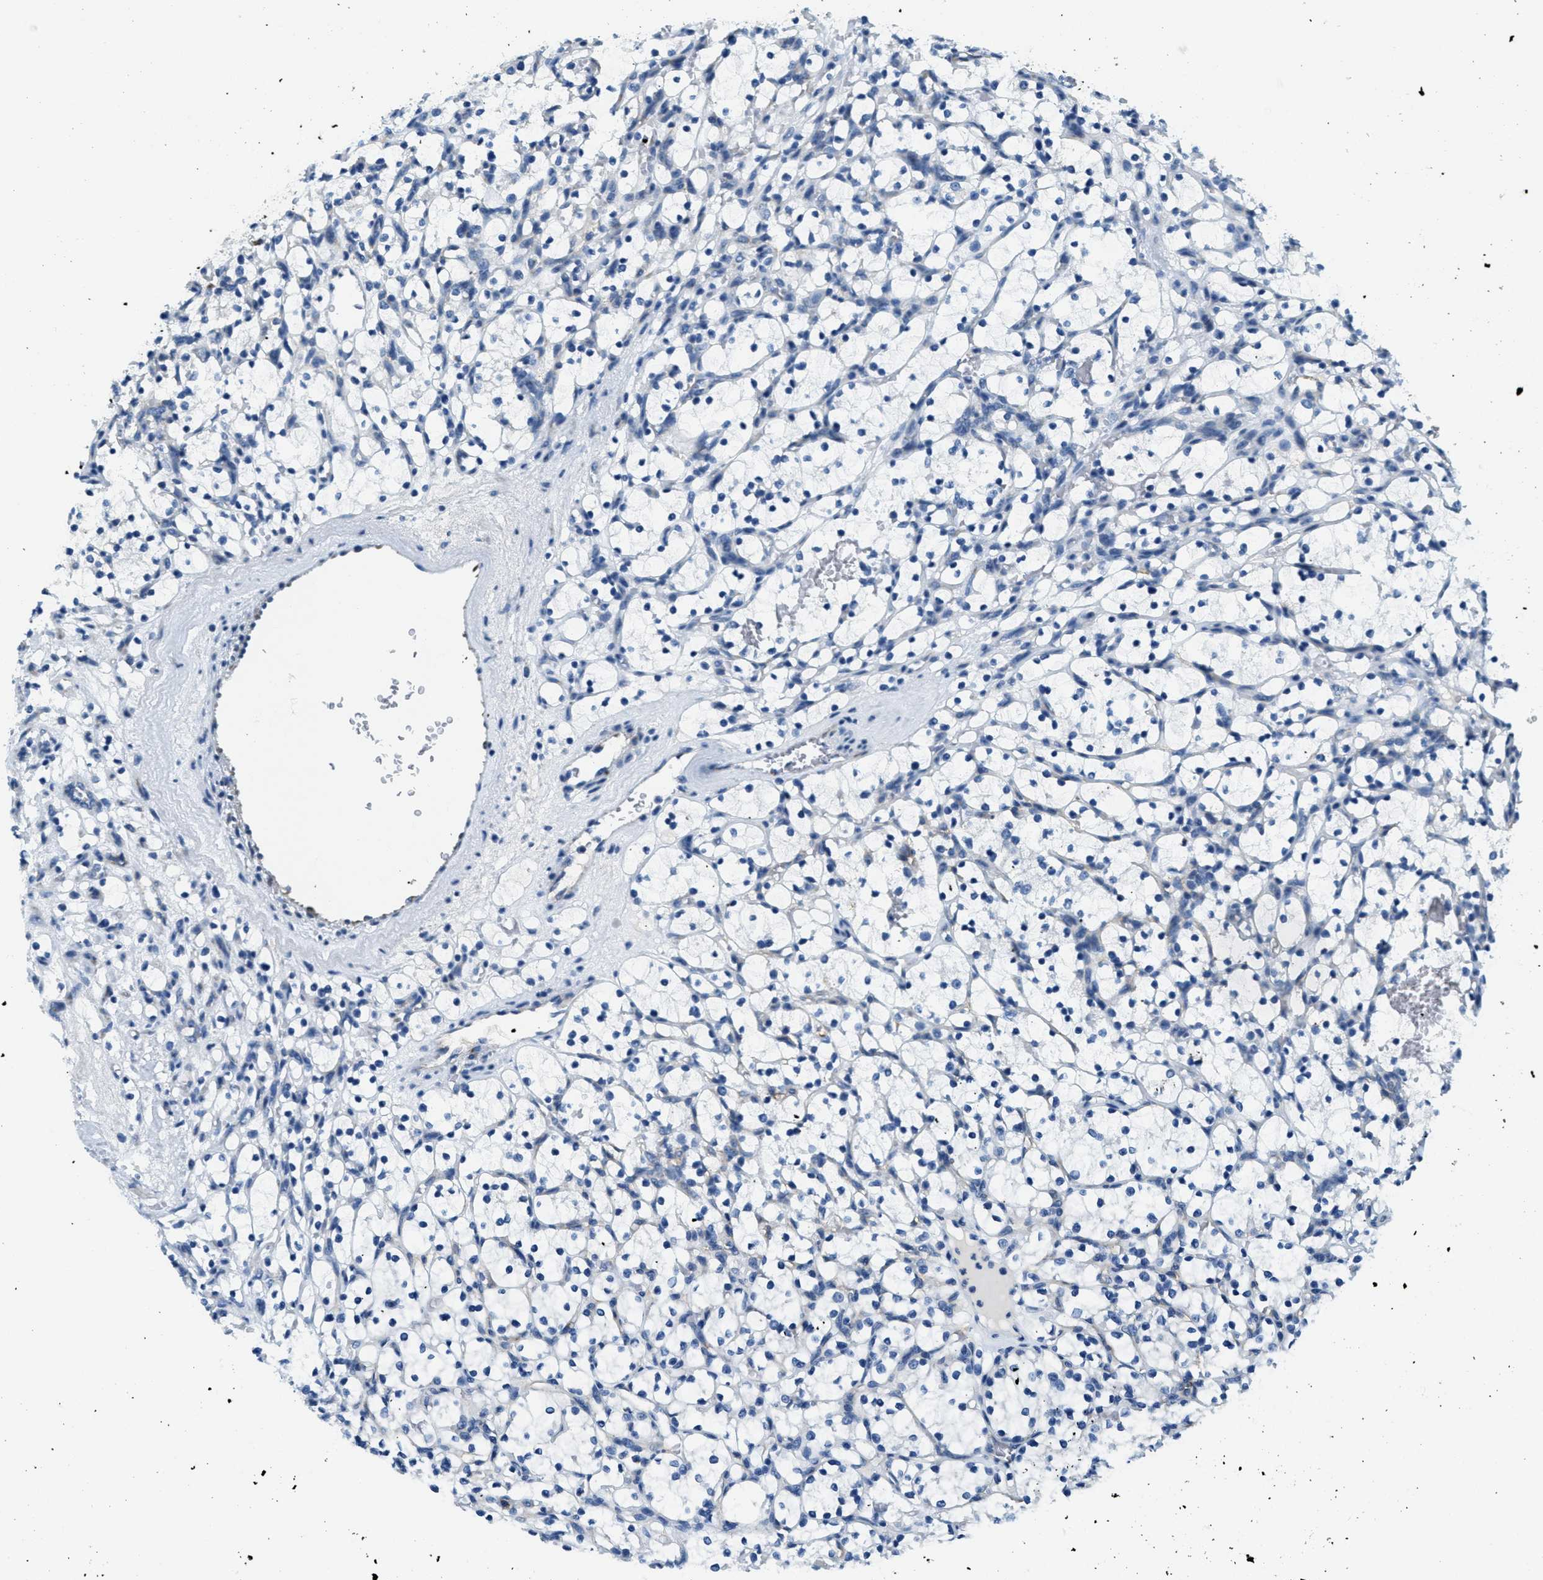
{"staining": {"intensity": "weak", "quantity": "<25%", "location": "cytoplasmic/membranous"}, "tissue": "renal cancer", "cell_type": "Tumor cells", "image_type": "cancer", "snomed": [{"axis": "morphology", "description": "Adenocarcinoma, NOS"}, {"axis": "topography", "description": "Kidney"}], "caption": "A histopathology image of human renal adenocarcinoma is negative for staining in tumor cells.", "gene": "CA4", "patient": {"sex": "female", "age": 69}}